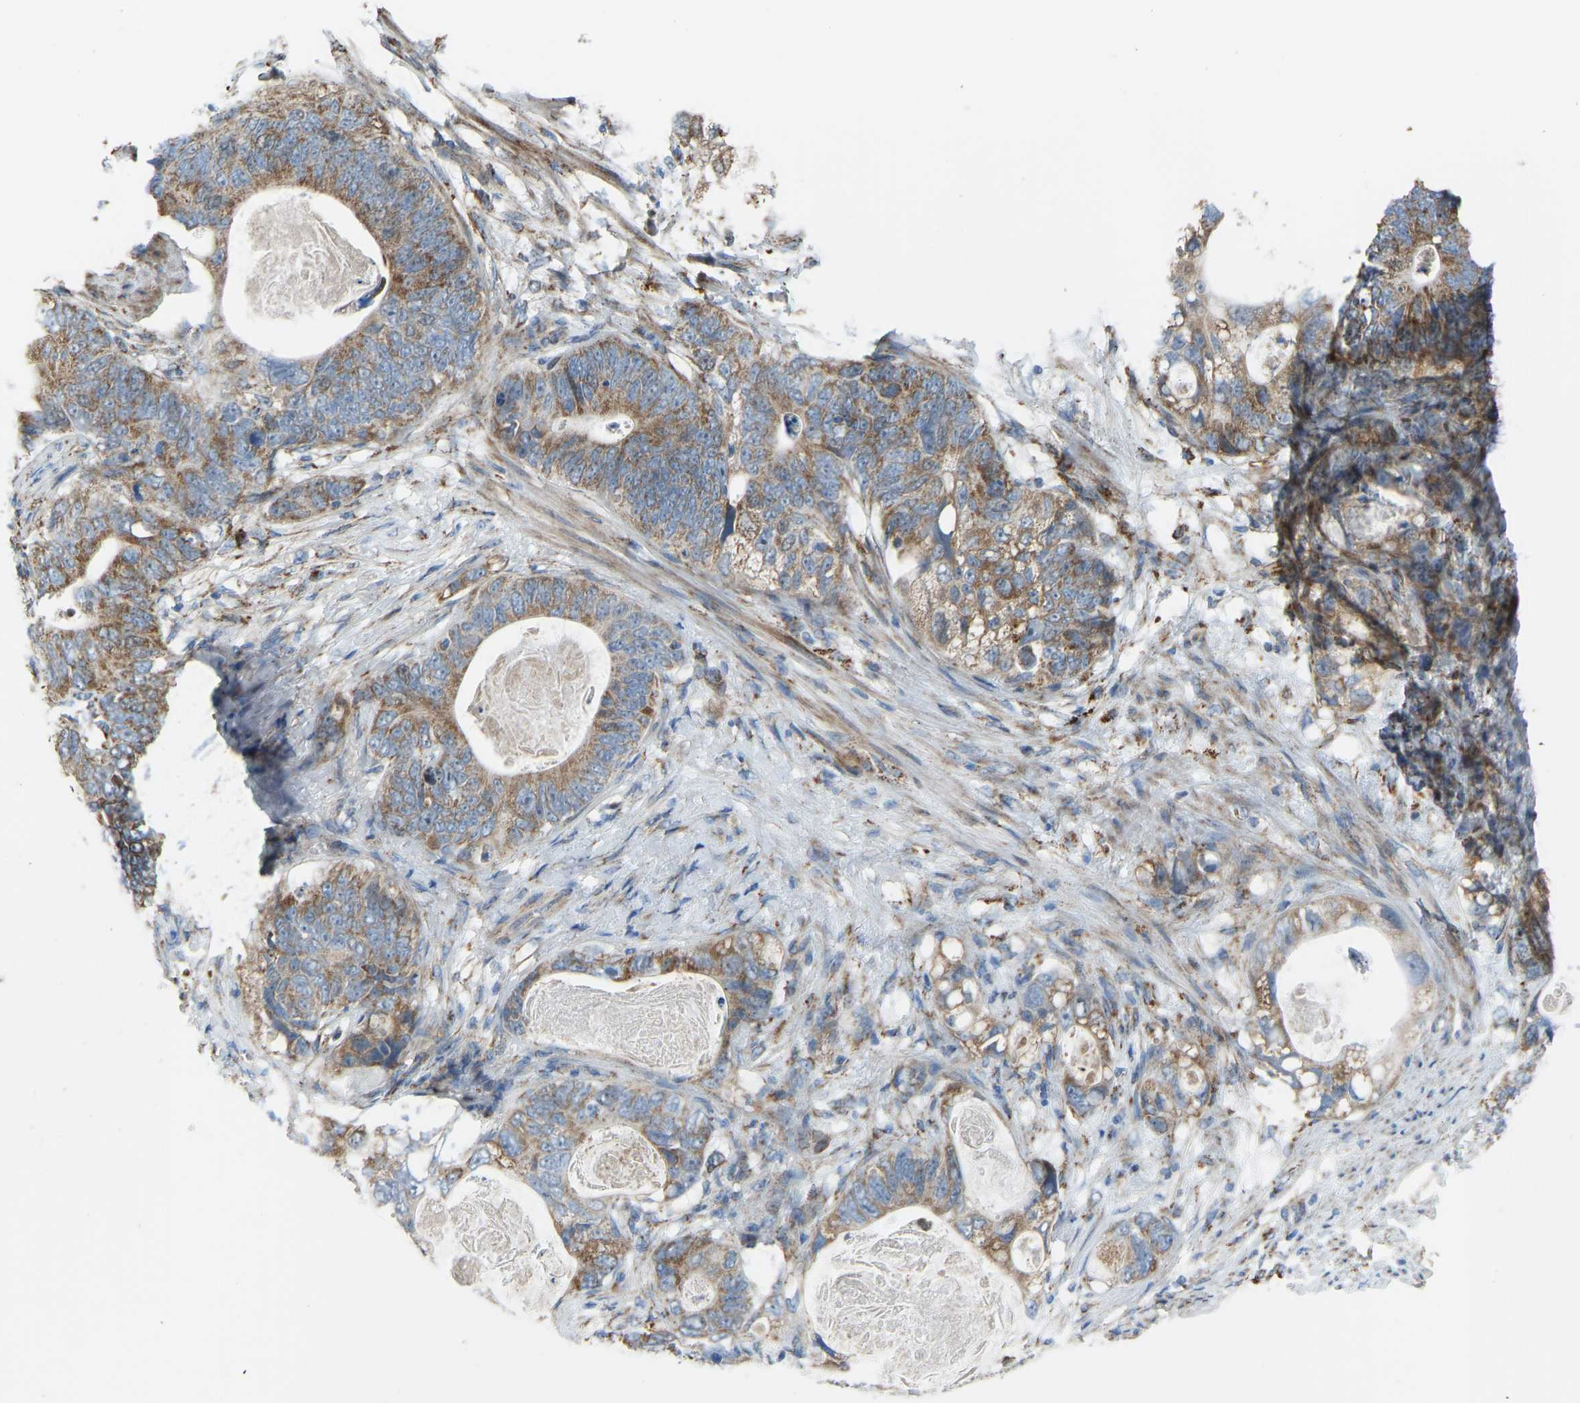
{"staining": {"intensity": "moderate", "quantity": ">75%", "location": "cytoplasmic/membranous"}, "tissue": "stomach cancer", "cell_type": "Tumor cells", "image_type": "cancer", "snomed": [{"axis": "morphology", "description": "Normal tissue, NOS"}, {"axis": "morphology", "description": "Adenocarcinoma, NOS"}, {"axis": "topography", "description": "Stomach"}], "caption": "This image reveals immunohistochemistry (IHC) staining of stomach cancer (adenocarcinoma), with medium moderate cytoplasmic/membranous positivity in approximately >75% of tumor cells.", "gene": "SMIM20", "patient": {"sex": "female", "age": 89}}